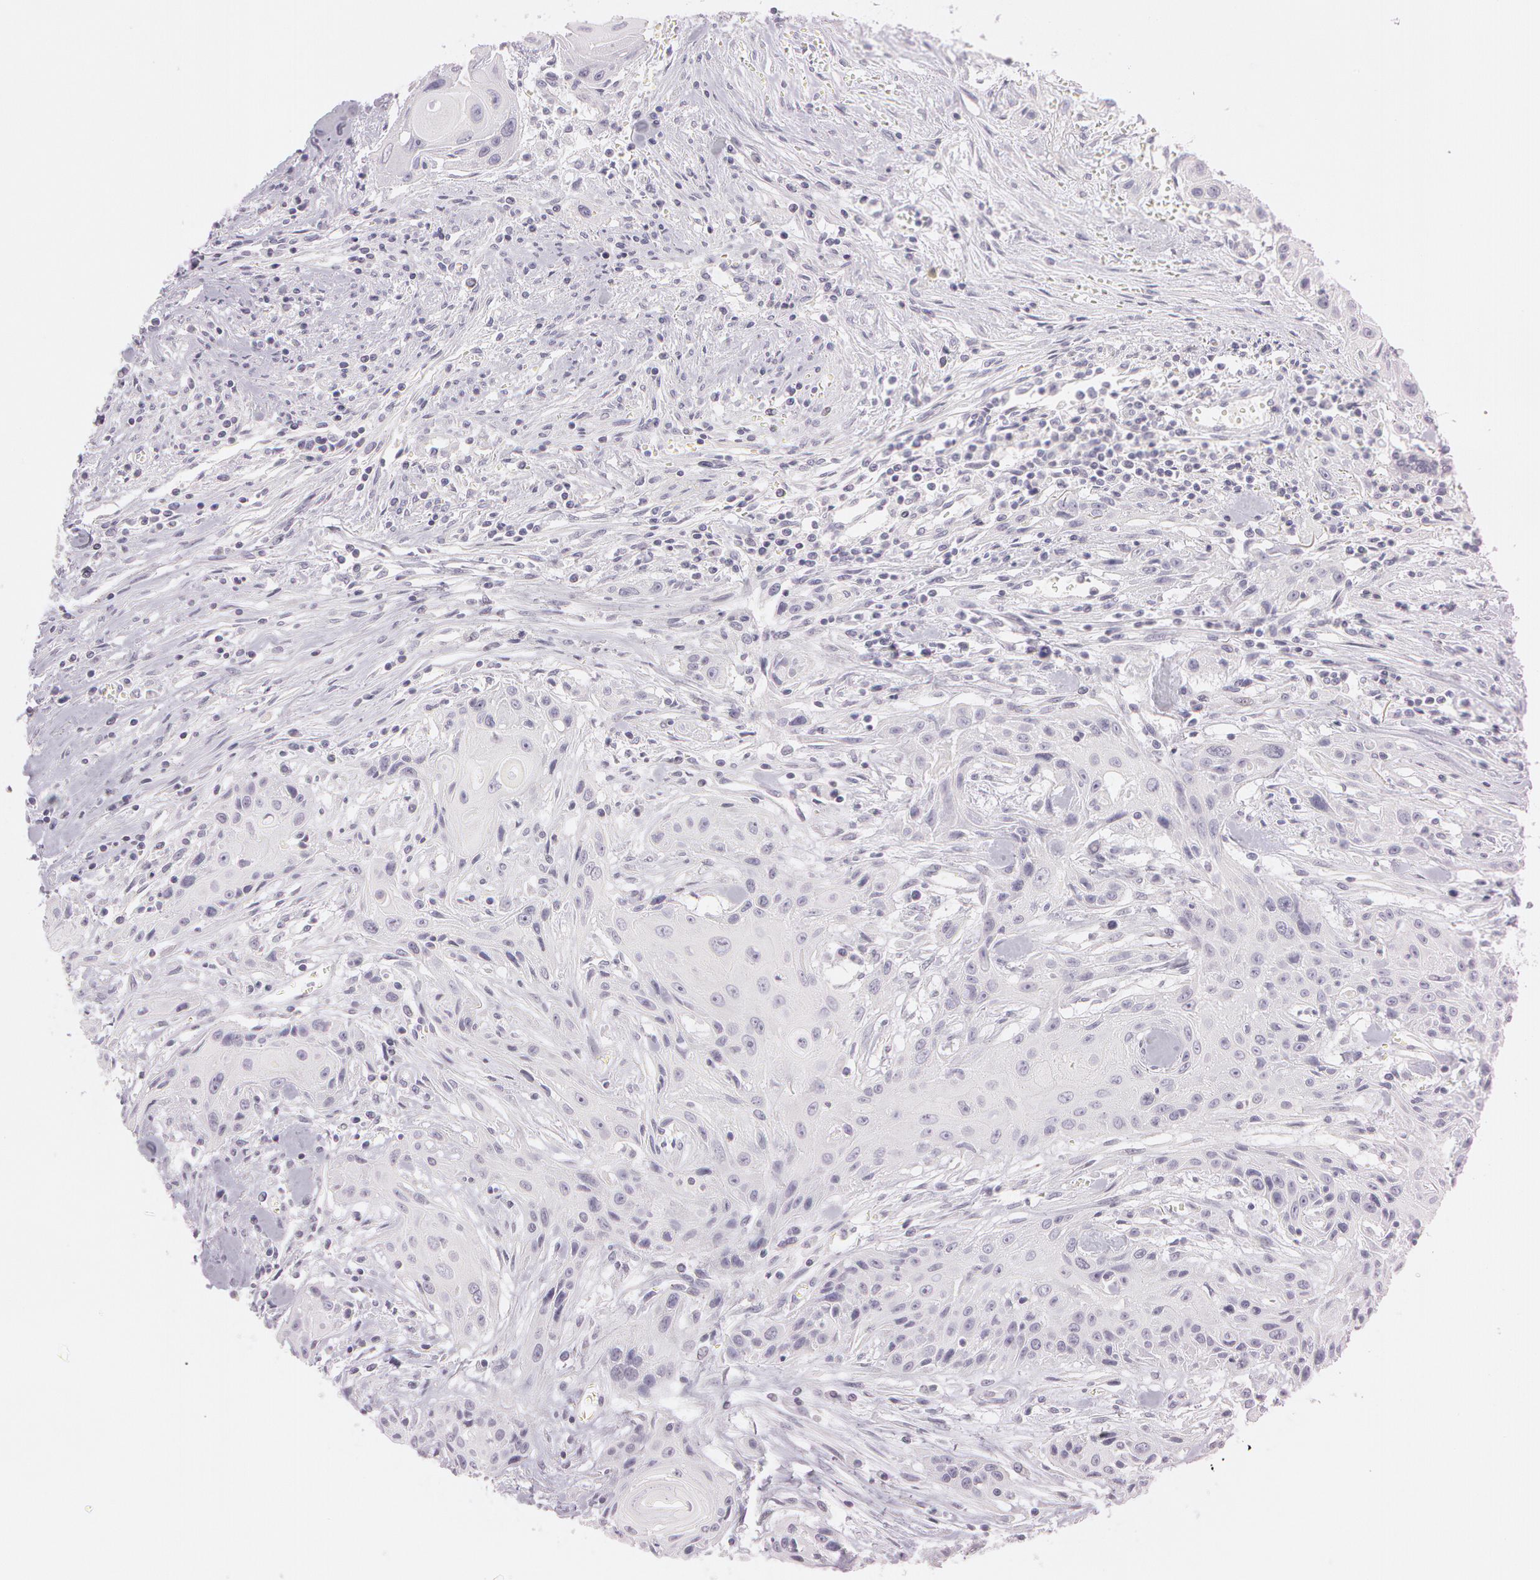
{"staining": {"intensity": "negative", "quantity": "none", "location": "none"}, "tissue": "head and neck cancer", "cell_type": "Tumor cells", "image_type": "cancer", "snomed": [{"axis": "morphology", "description": "Squamous cell carcinoma, NOS"}, {"axis": "morphology", "description": "Squamous cell carcinoma, metastatic, NOS"}, {"axis": "topography", "description": "Lymph node"}, {"axis": "topography", "description": "Salivary gland"}, {"axis": "topography", "description": "Head-Neck"}], "caption": "High power microscopy image of an immunohistochemistry photomicrograph of metastatic squamous cell carcinoma (head and neck), revealing no significant staining in tumor cells.", "gene": "OTC", "patient": {"sex": "female", "age": 74}}